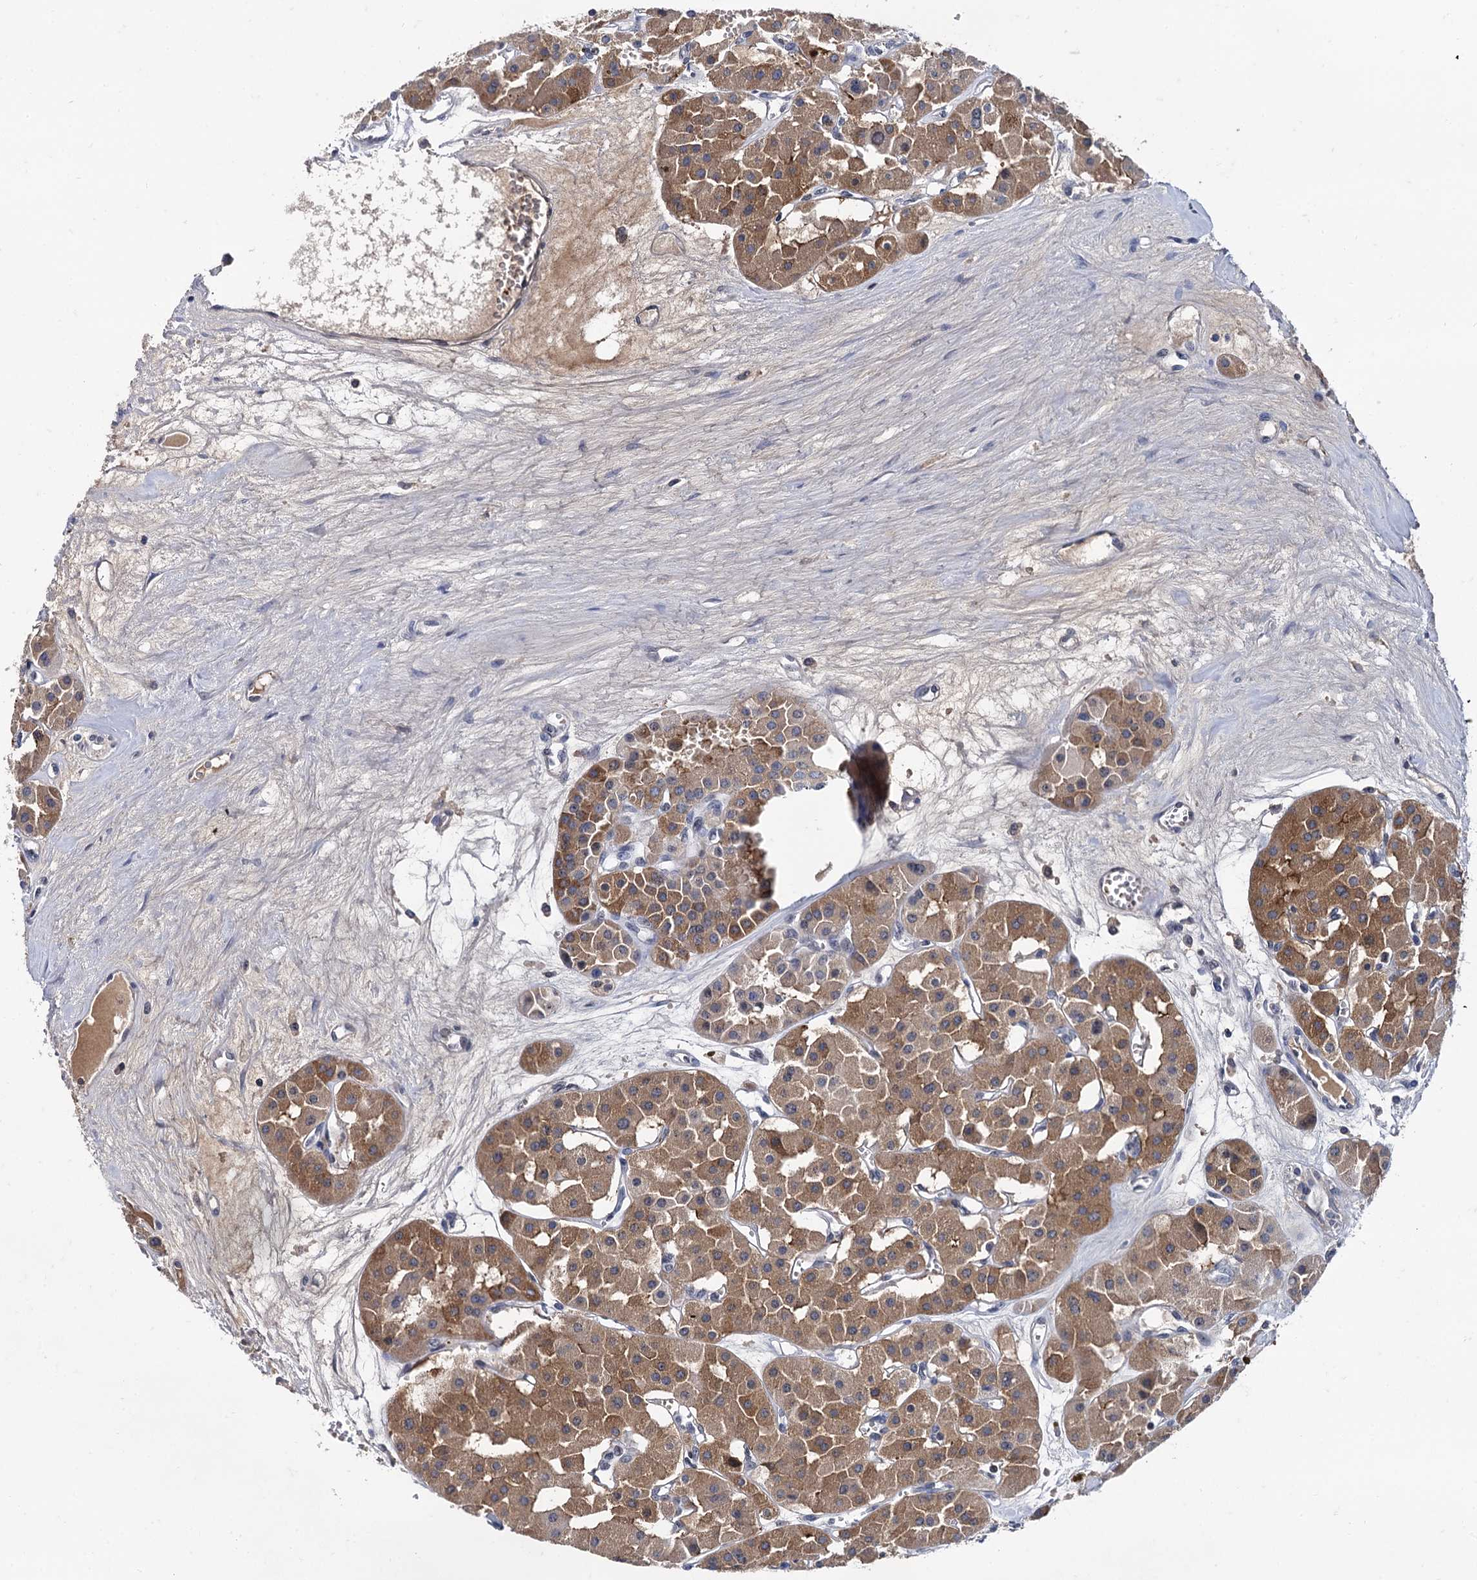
{"staining": {"intensity": "moderate", "quantity": ">75%", "location": "cytoplasmic/membranous"}, "tissue": "renal cancer", "cell_type": "Tumor cells", "image_type": "cancer", "snomed": [{"axis": "morphology", "description": "Carcinoma, NOS"}, {"axis": "topography", "description": "Kidney"}], "caption": "A brown stain highlights moderate cytoplasmic/membranous staining of a protein in human renal carcinoma tumor cells.", "gene": "TMEM72", "patient": {"sex": "female", "age": 75}}